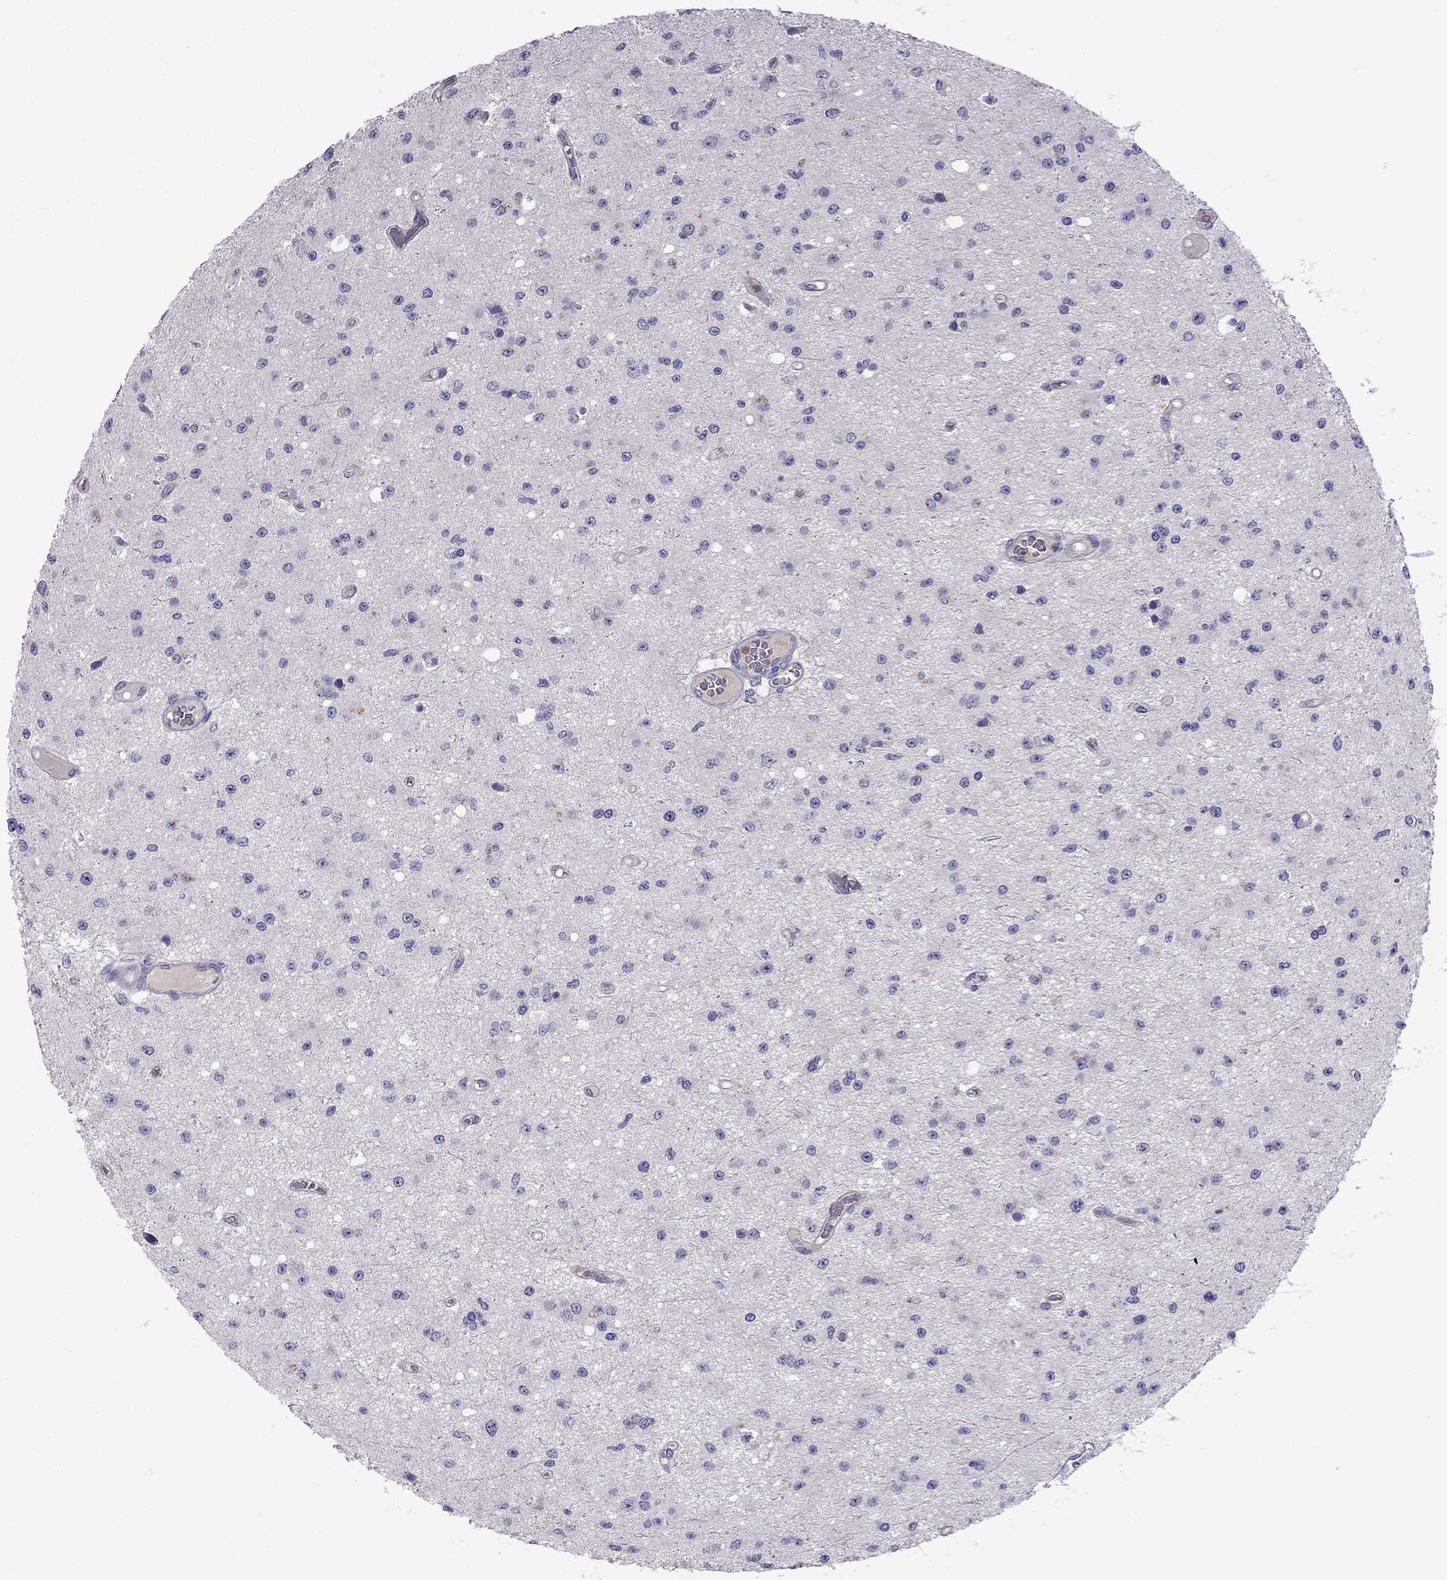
{"staining": {"intensity": "negative", "quantity": "none", "location": "none"}, "tissue": "glioma", "cell_type": "Tumor cells", "image_type": "cancer", "snomed": [{"axis": "morphology", "description": "Glioma, malignant, Low grade"}, {"axis": "topography", "description": "Brain"}], "caption": "Immunohistochemistry micrograph of neoplastic tissue: human malignant glioma (low-grade) stained with DAB shows no significant protein positivity in tumor cells.", "gene": "STOML3", "patient": {"sex": "female", "age": 45}}